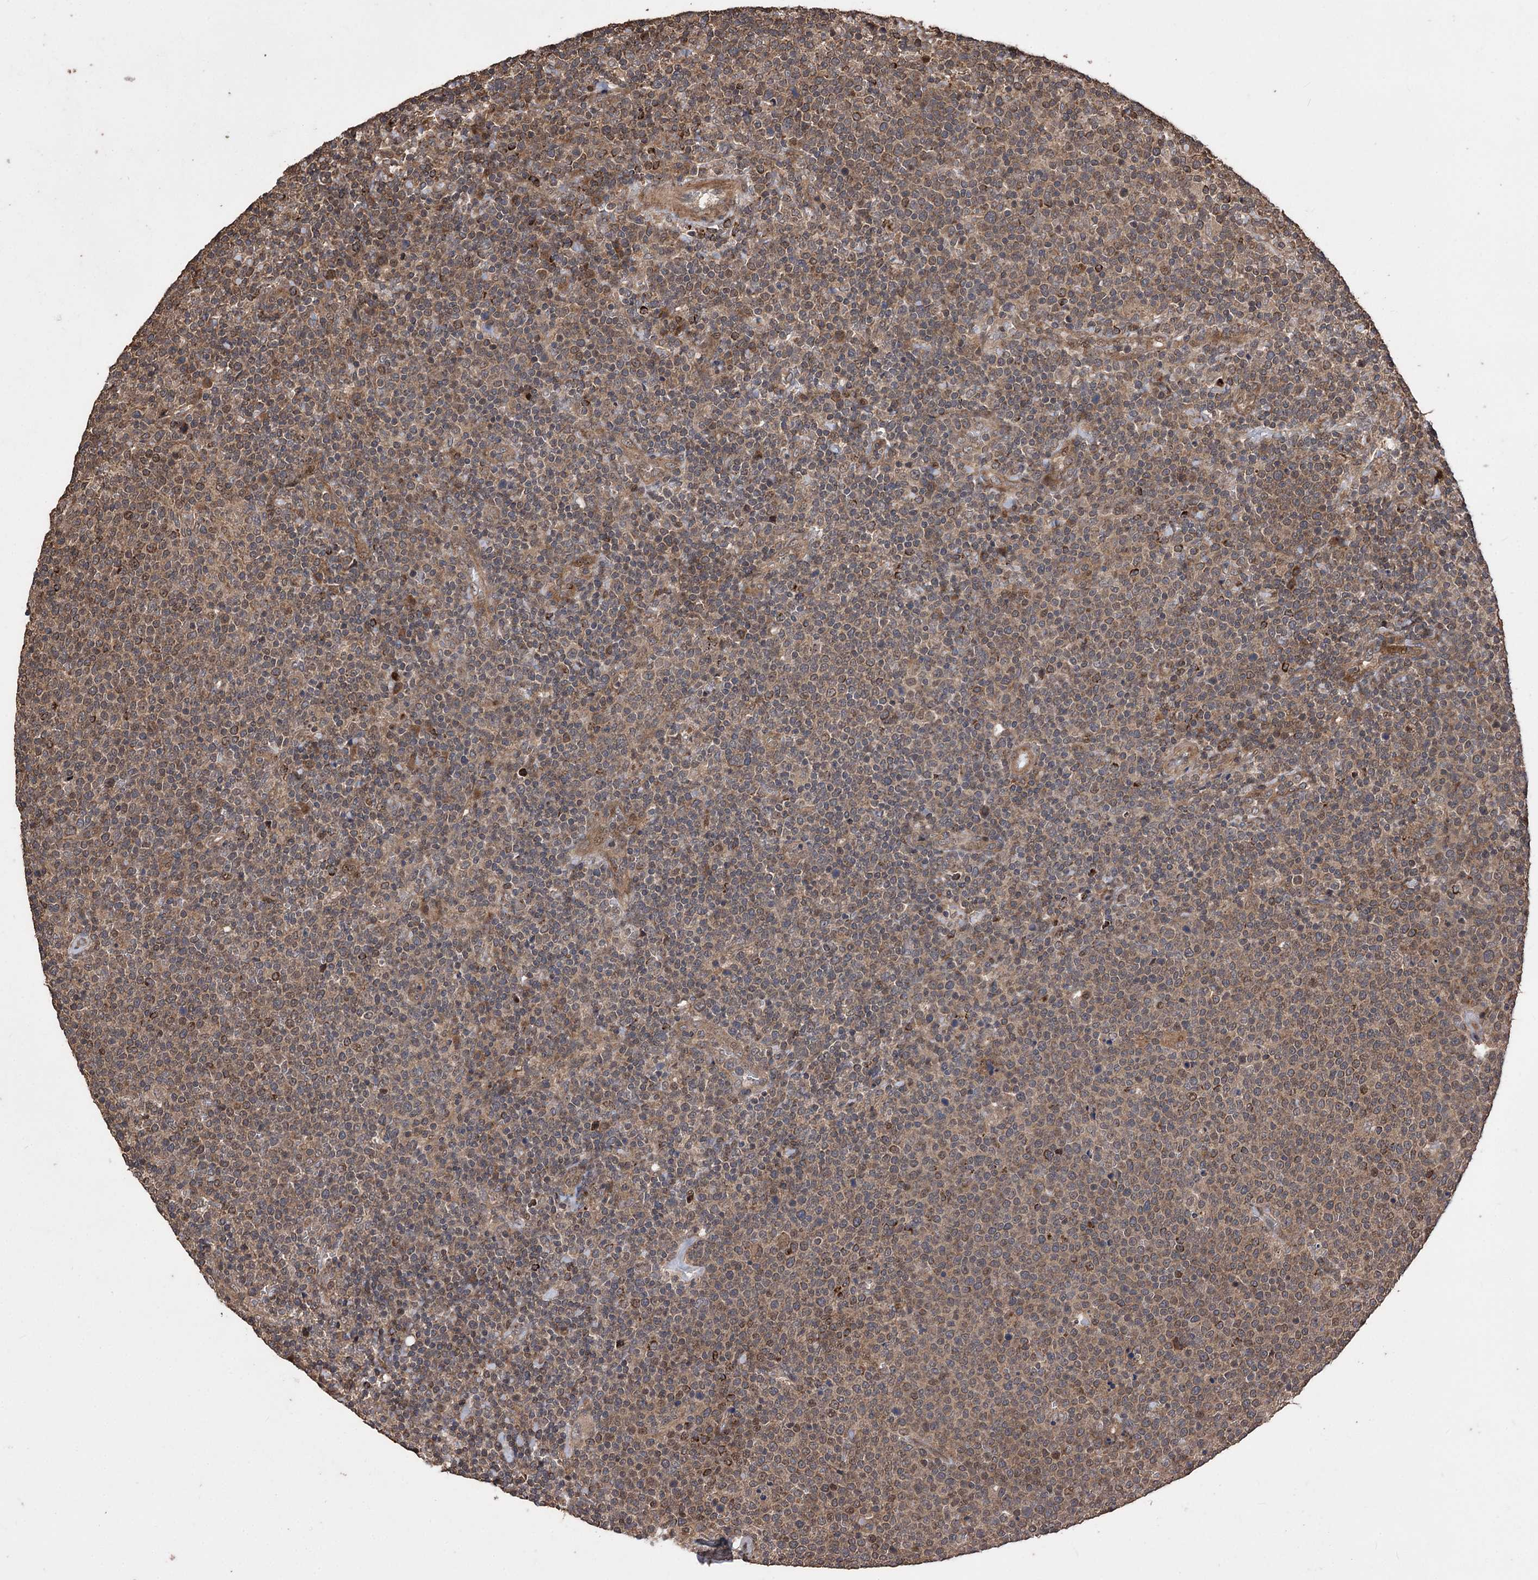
{"staining": {"intensity": "moderate", "quantity": "25%-75%", "location": "cytoplasmic/membranous"}, "tissue": "lymphoma", "cell_type": "Tumor cells", "image_type": "cancer", "snomed": [{"axis": "morphology", "description": "Malignant lymphoma, non-Hodgkin's type, High grade"}, {"axis": "topography", "description": "Lymph node"}], "caption": "Immunohistochemical staining of high-grade malignant lymphoma, non-Hodgkin's type displays medium levels of moderate cytoplasmic/membranous positivity in approximately 25%-75% of tumor cells. The staining was performed using DAB, with brown indicating positive protein expression. Nuclei are stained blue with hematoxylin.", "gene": "RASSF3", "patient": {"sex": "male", "age": 61}}